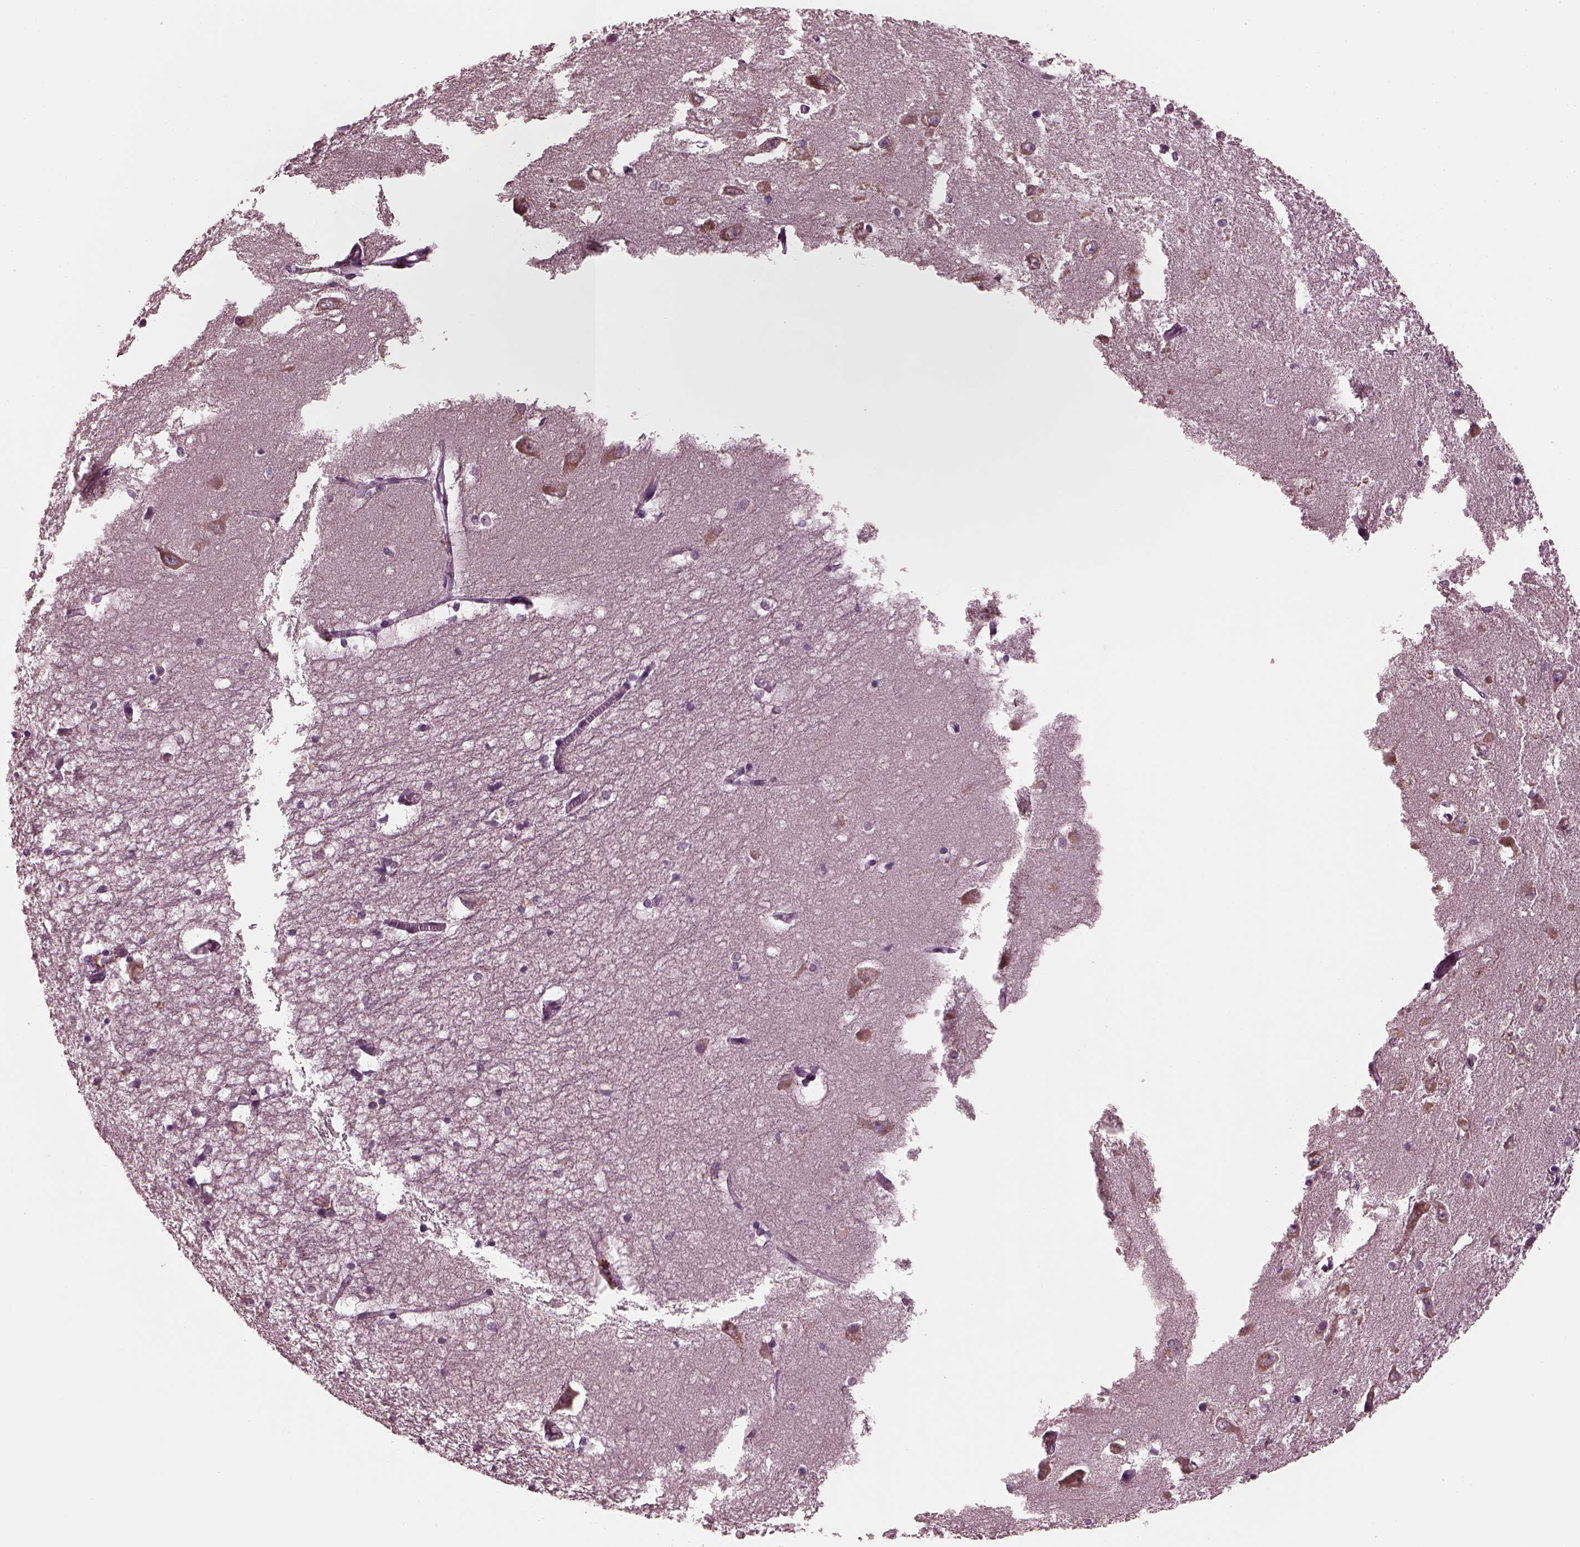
{"staining": {"intensity": "negative", "quantity": "none", "location": "none"}, "tissue": "hippocampus", "cell_type": "Glial cells", "image_type": "normal", "snomed": [{"axis": "morphology", "description": "Normal tissue, NOS"}, {"axis": "topography", "description": "Lateral ventricle wall"}, {"axis": "topography", "description": "Hippocampus"}], "caption": "Immunohistochemistry of benign hippocampus demonstrates no positivity in glial cells.", "gene": "PORCN", "patient": {"sex": "female", "age": 63}}